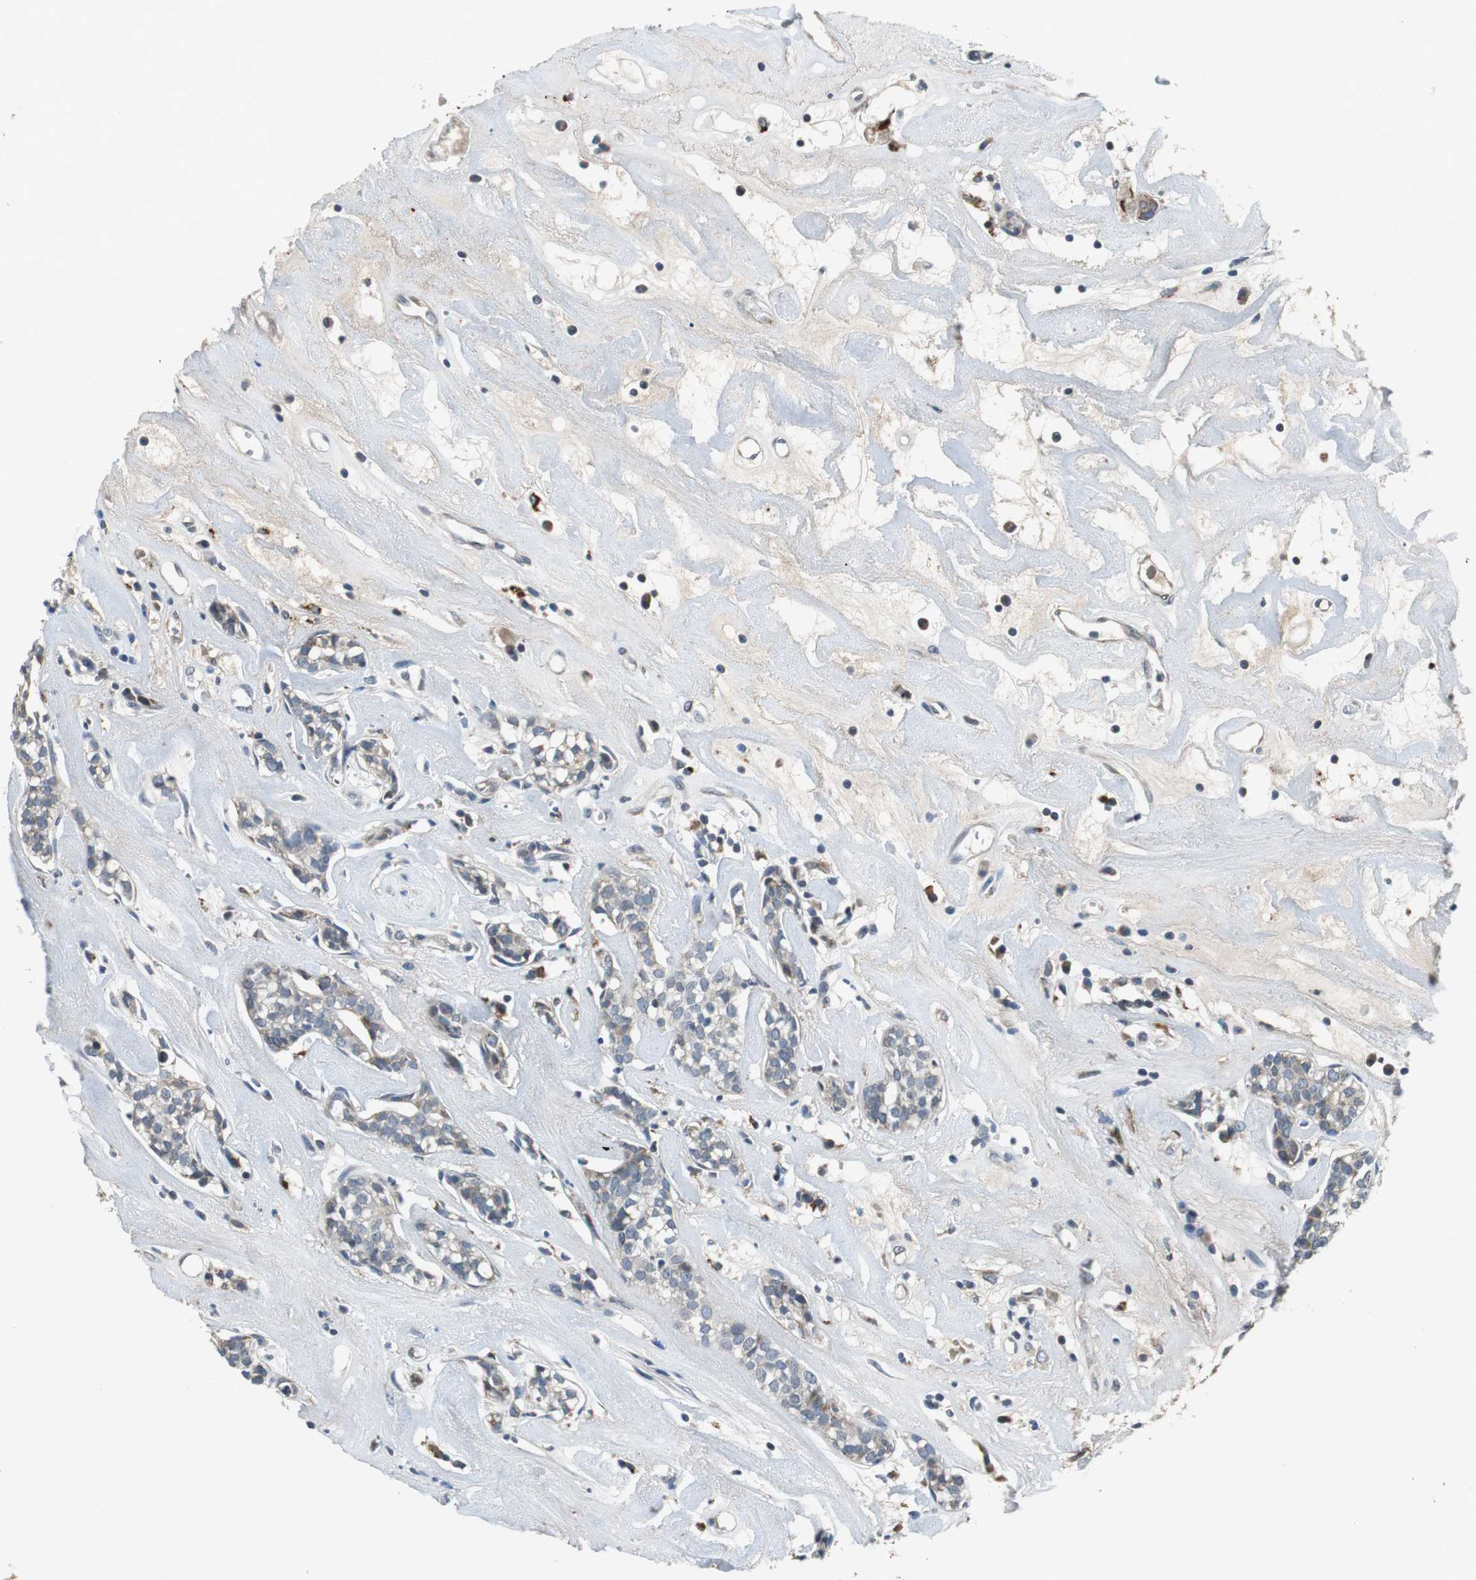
{"staining": {"intensity": "weak", "quantity": "<25%", "location": "cytoplasmic/membranous"}, "tissue": "head and neck cancer", "cell_type": "Tumor cells", "image_type": "cancer", "snomed": [{"axis": "morphology", "description": "Adenocarcinoma, NOS"}, {"axis": "topography", "description": "Salivary gland"}, {"axis": "topography", "description": "Head-Neck"}], "caption": "High magnification brightfield microscopy of head and neck cancer (adenocarcinoma) stained with DAB (3,3'-diaminobenzidine) (brown) and counterstained with hematoxylin (blue): tumor cells show no significant staining.", "gene": "NLGN1", "patient": {"sex": "female", "age": 65}}